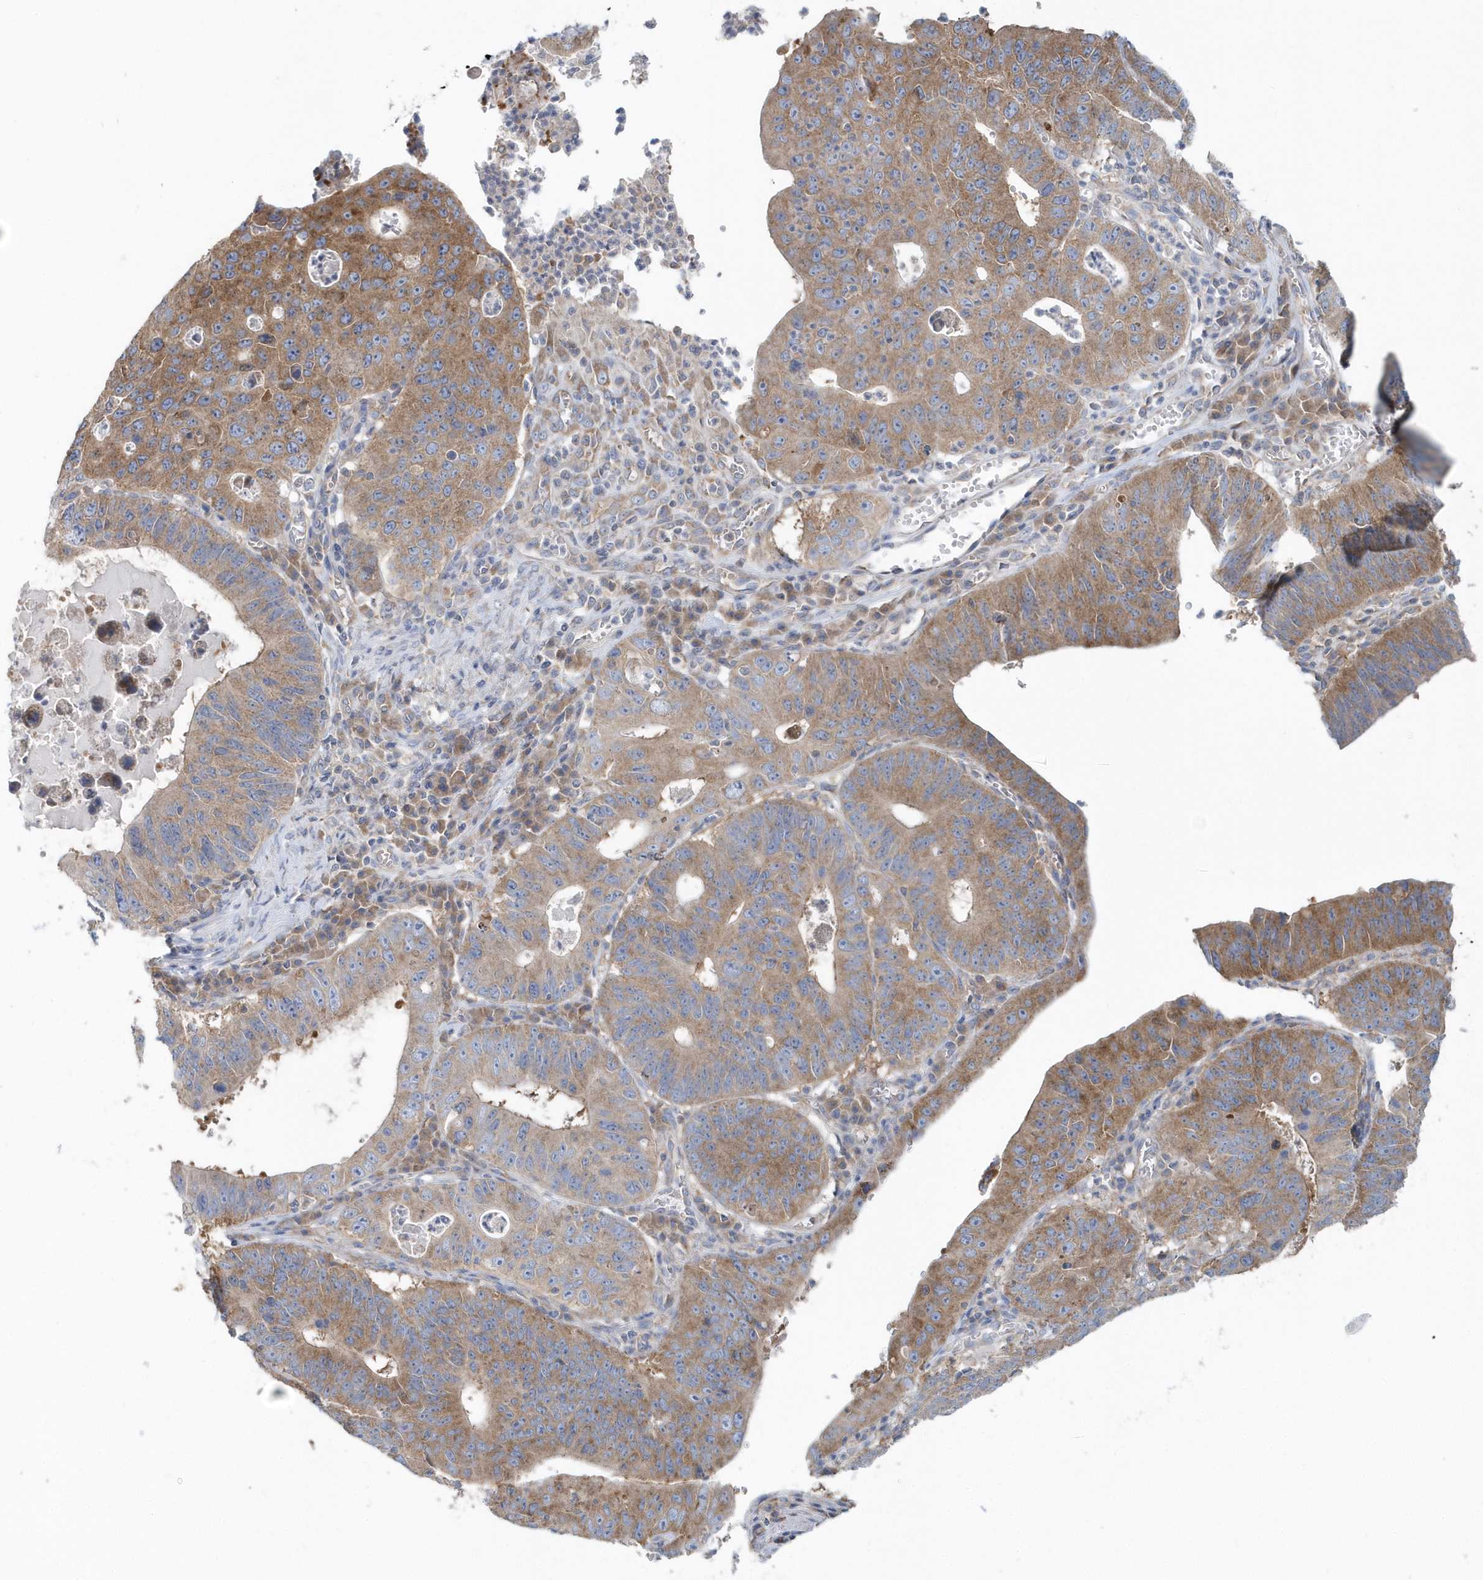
{"staining": {"intensity": "moderate", "quantity": ">75%", "location": "cytoplasmic/membranous"}, "tissue": "stomach cancer", "cell_type": "Tumor cells", "image_type": "cancer", "snomed": [{"axis": "morphology", "description": "Adenocarcinoma, NOS"}, {"axis": "topography", "description": "Stomach"}], "caption": "Immunohistochemistry (IHC) of human stomach adenocarcinoma shows medium levels of moderate cytoplasmic/membranous expression in approximately >75% of tumor cells.", "gene": "EIF3C", "patient": {"sex": "male", "age": 59}}